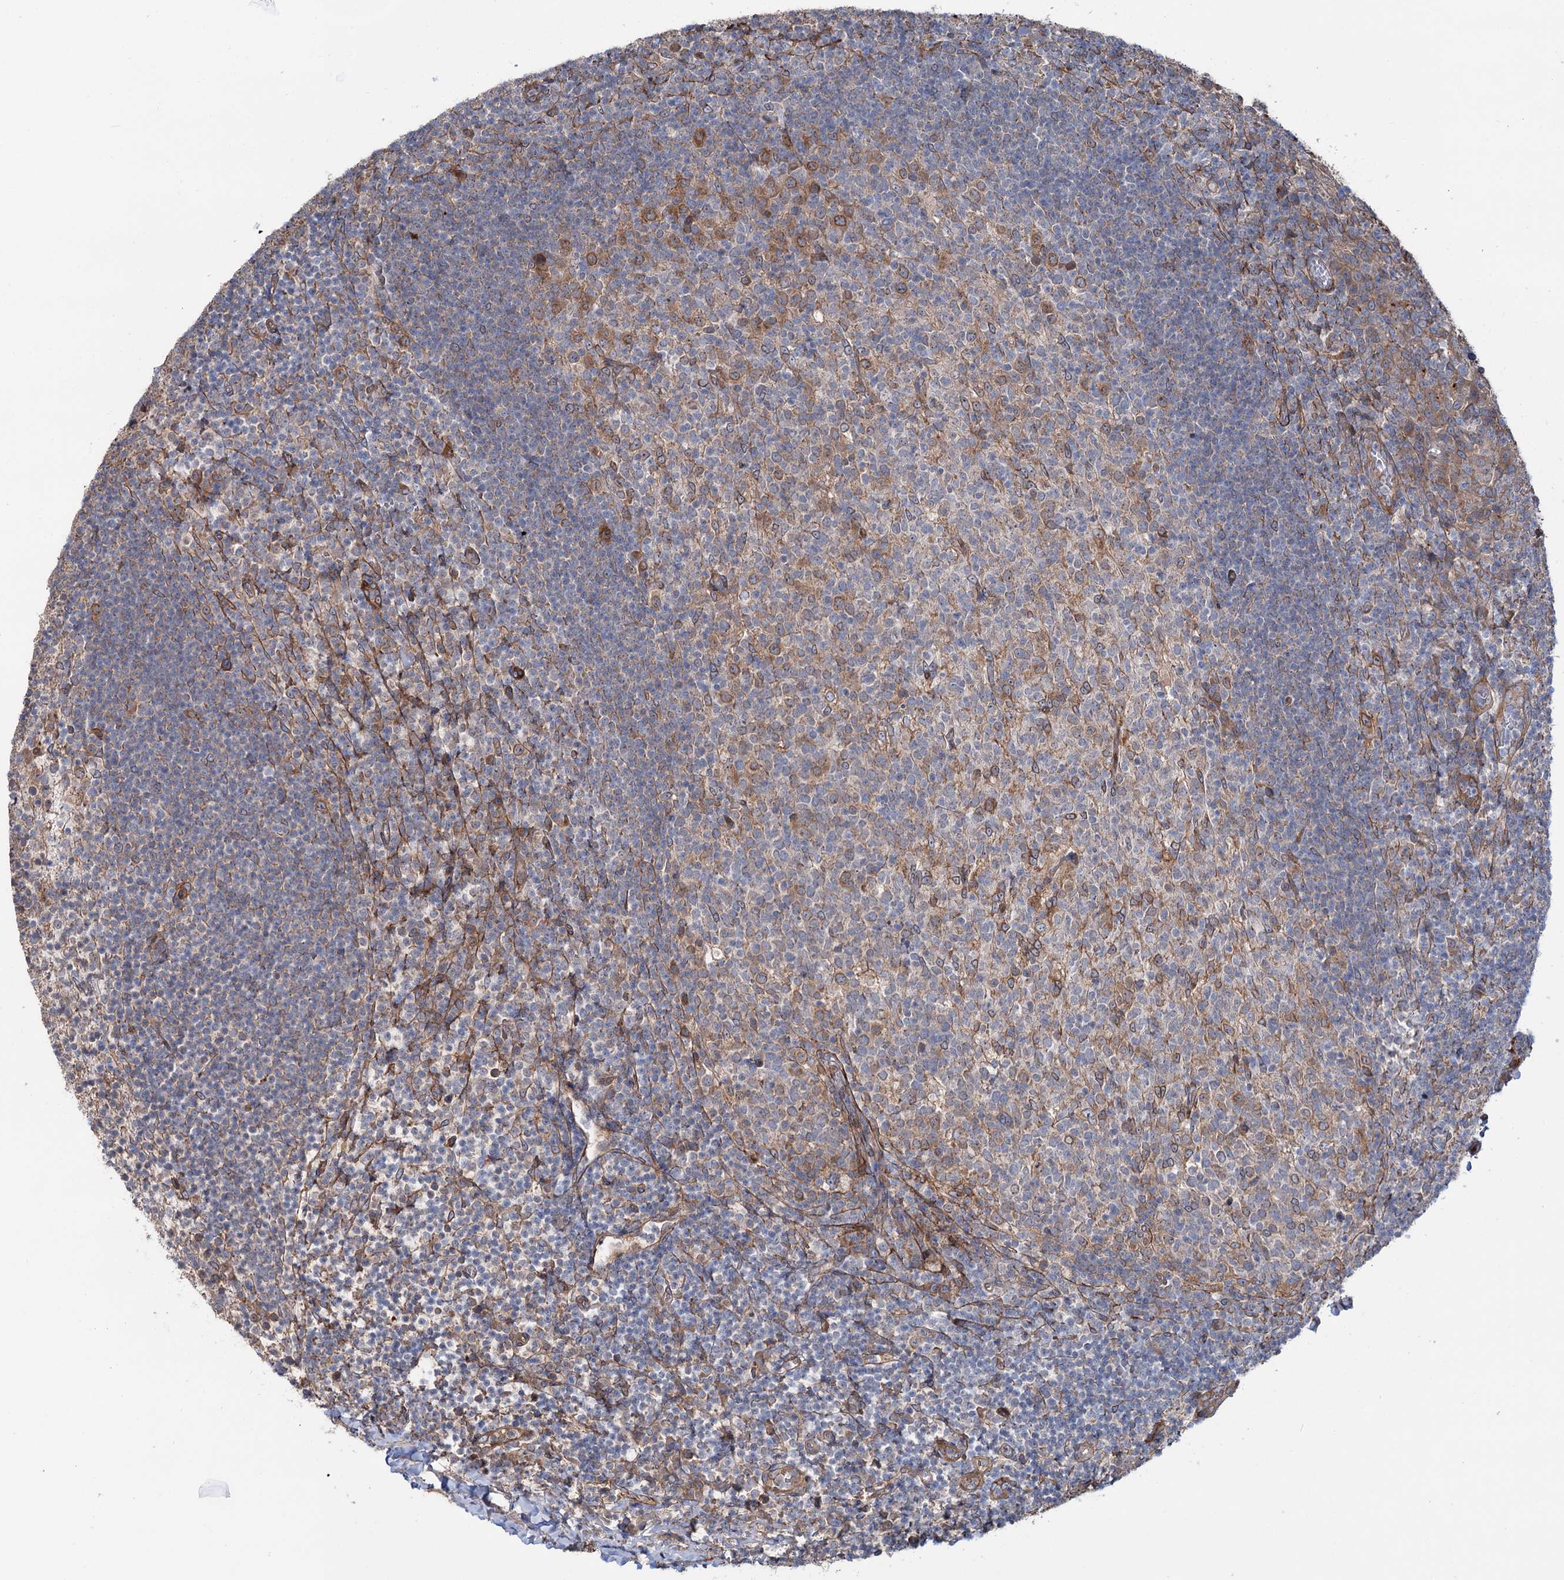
{"staining": {"intensity": "moderate", "quantity": "<25%", "location": "cytoplasmic/membranous"}, "tissue": "tonsil", "cell_type": "Germinal center cells", "image_type": "normal", "snomed": [{"axis": "morphology", "description": "Normal tissue, NOS"}, {"axis": "topography", "description": "Tonsil"}], "caption": "This histopathology image shows unremarkable tonsil stained with IHC to label a protein in brown. The cytoplasmic/membranous of germinal center cells show moderate positivity for the protein. Nuclei are counter-stained blue.", "gene": "PTDSS2", "patient": {"sex": "female", "age": 10}}